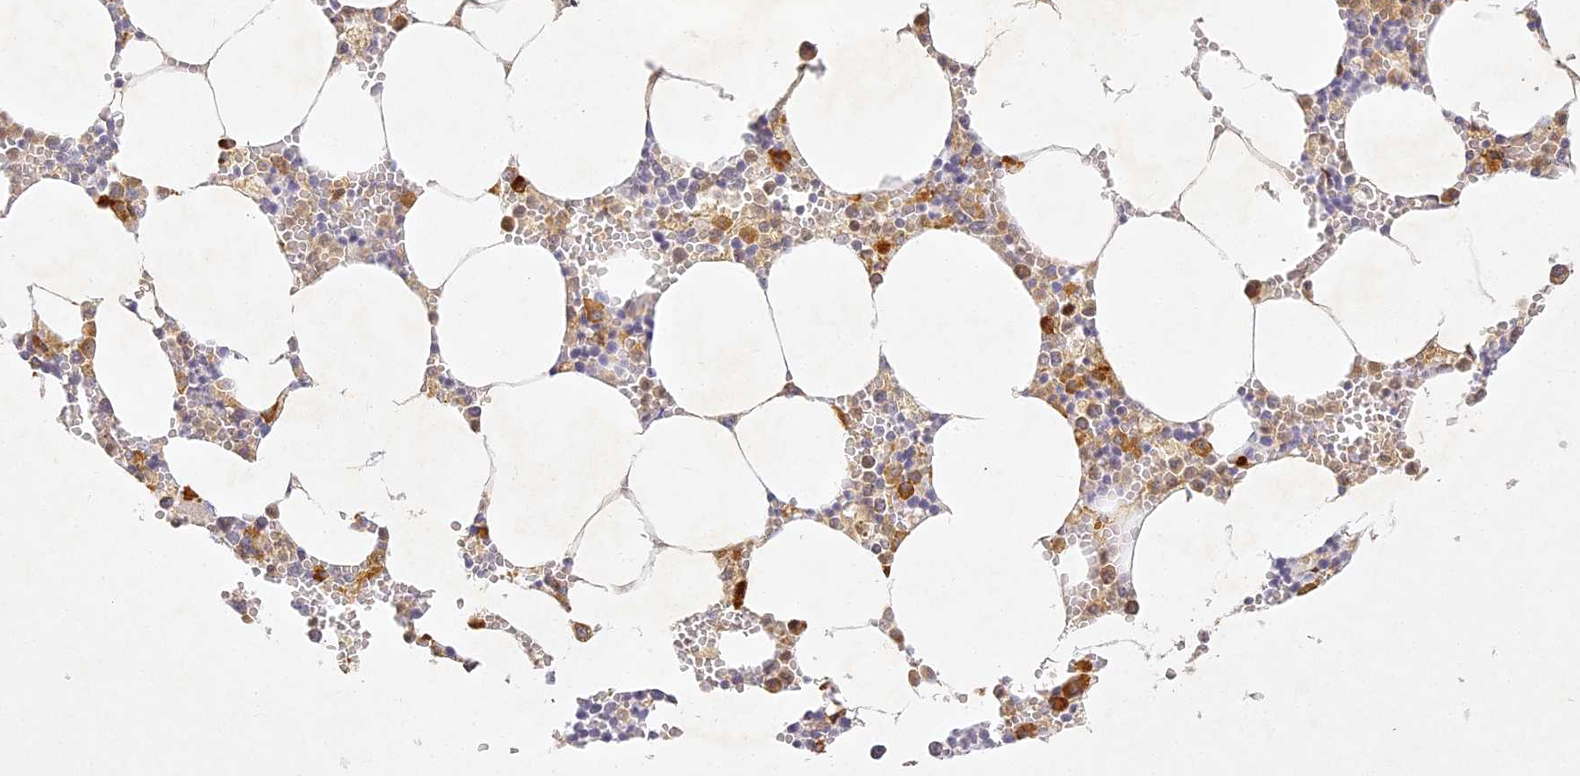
{"staining": {"intensity": "moderate", "quantity": "25%-75%", "location": "cytoplasmic/membranous"}, "tissue": "bone marrow", "cell_type": "Hematopoietic cells", "image_type": "normal", "snomed": [{"axis": "morphology", "description": "Normal tissue, NOS"}, {"axis": "topography", "description": "Bone marrow"}], "caption": "Protein expression analysis of benign human bone marrow reveals moderate cytoplasmic/membranous positivity in approximately 25%-75% of hematopoietic cells. Immunohistochemistry (ihc) stains the protein of interest in brown and the nuclei are stained blue.", "gene": "SLC30A5", "patient": {"sex": "male", "age": 70}}